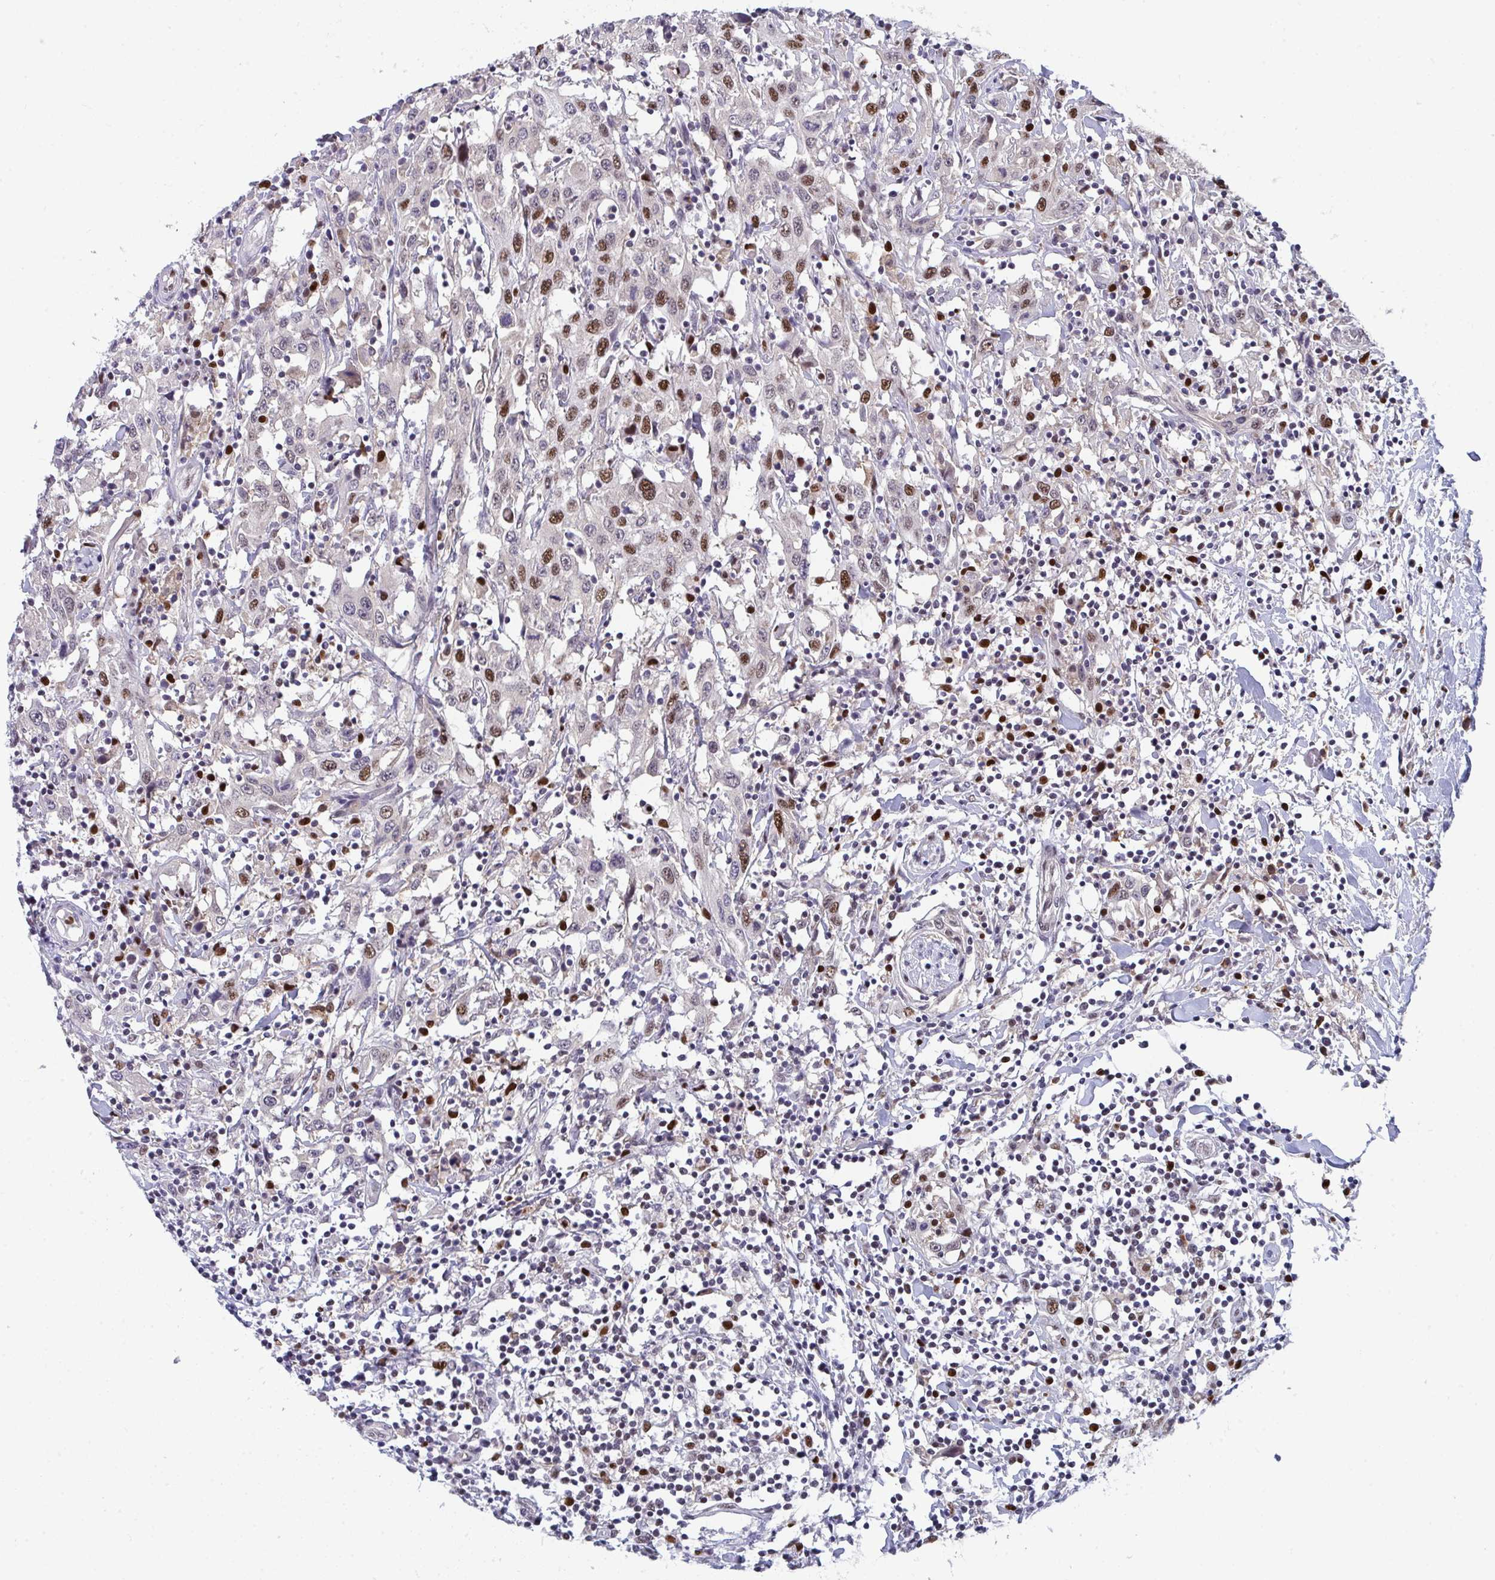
{"staining": {"intensity": "moderate", "quantity": "25%-75%", "location": "nuclear"}, "tissue": "urothelial cancer", "cell_type": "Tumor cells", "image_type": "cancer", "snomed": [{"axis": "morphology", "description": "Urothelial carcinoma, High grade"}, {"axis": "topography", "description": "Urinary bladder"}], "caption": "High-magnification brightfield microscopy of urothelial cancer stained with DAB (3,3'-diaminobenzidine) (brown) and counterstained with hematoxylin (blue). tumor cells exhibit moderate nuclear expression is present in approximately25%-75% of cells.", "gene": "JDP2", "patient": {"sex": "male", "age": 61}}